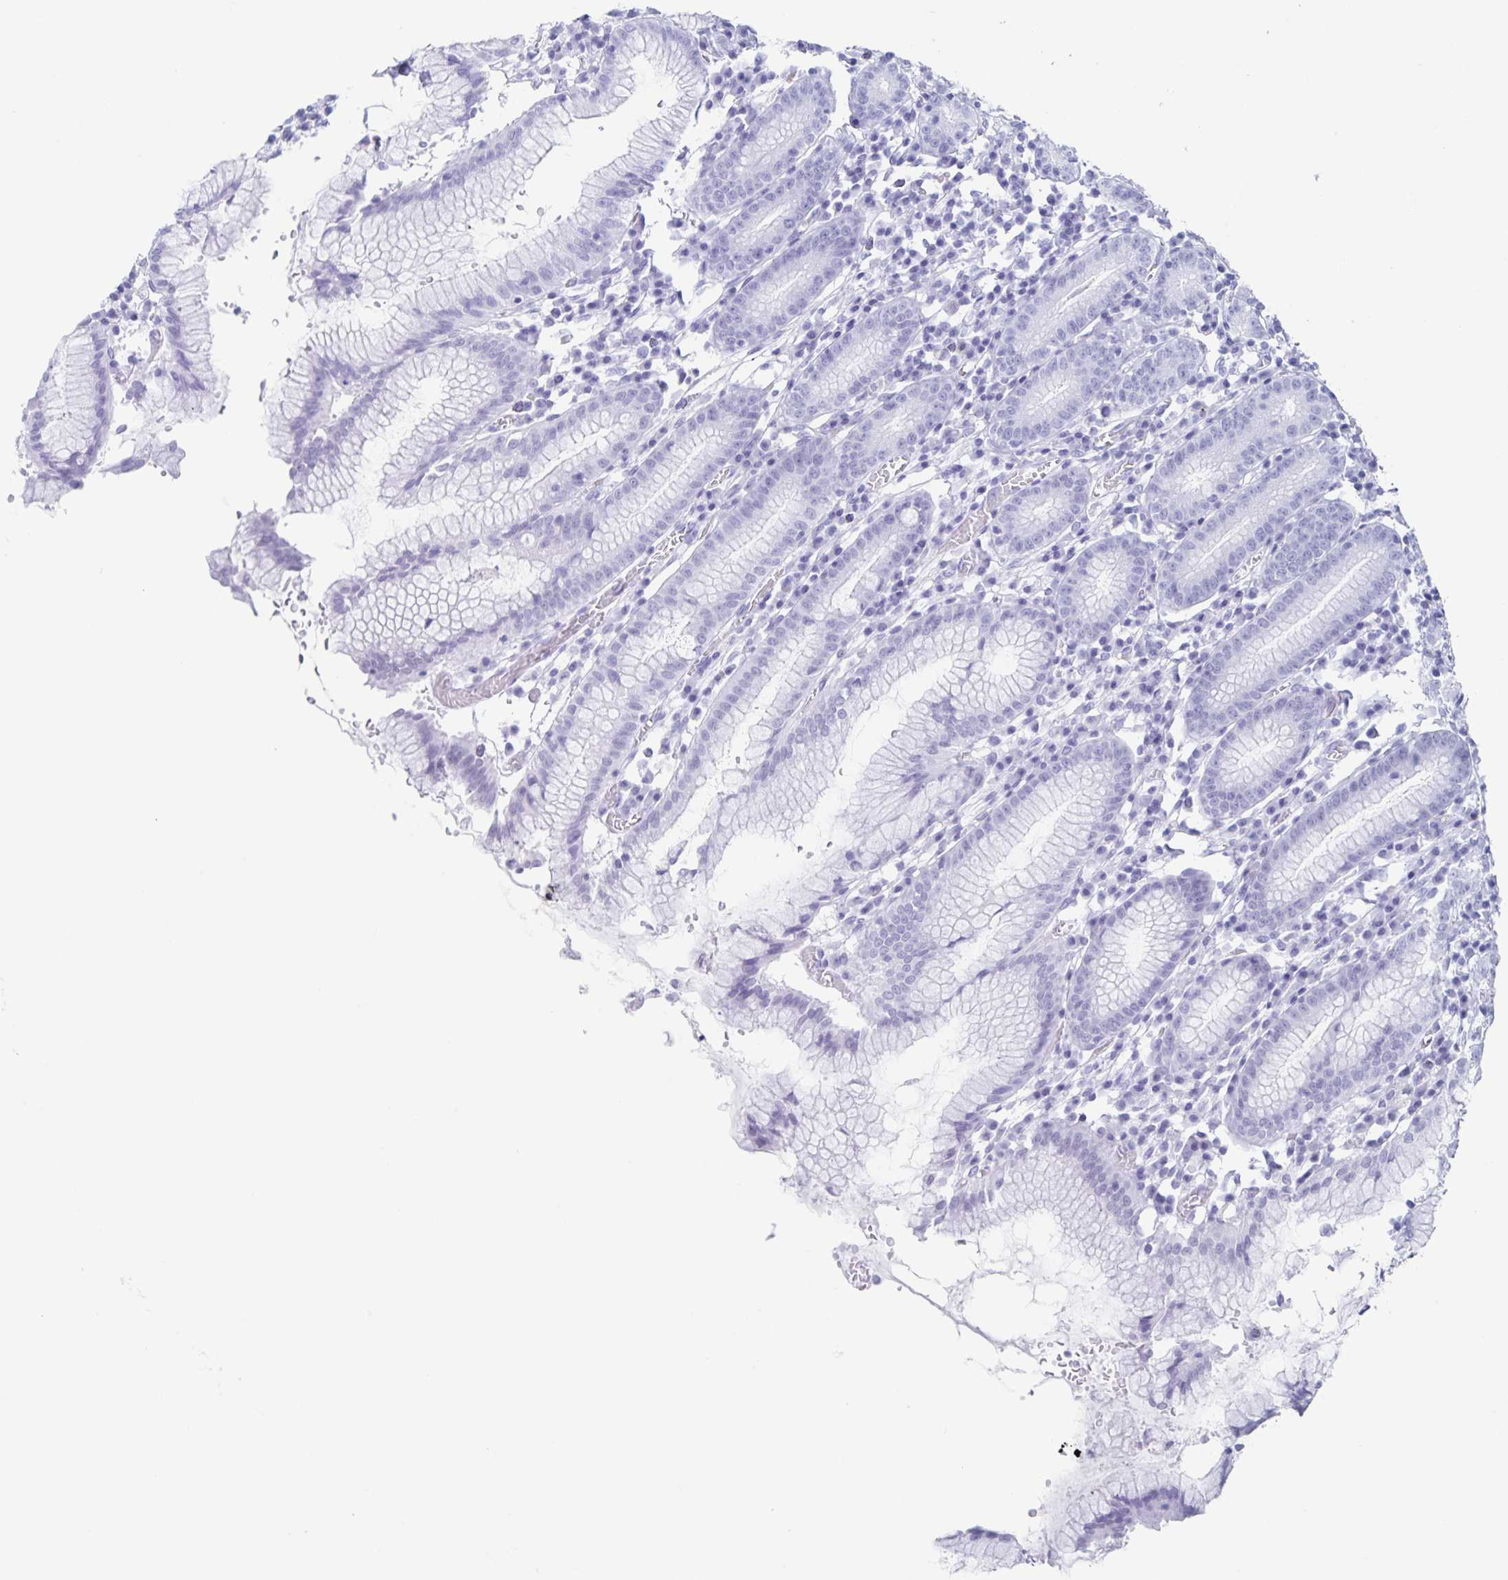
{"staining": {"intensity": "negative", "quantity": "none", "location": "none"}, "tissue": "stomach", "cell_type": "Glandular cells", "image_type": "normal", "snomed": [{"axis": "morphology", "description": "Normal tissue, NOS"}, {"axis": "topography", "description": "Stomach"}], "caption": "Immunohistochemistry image of unremarkable stomach stained for a protein (brown), which shows no staining in glandular cells.", "gene": "LCE6A", "patient": {"sex": "male", "age": 55}}